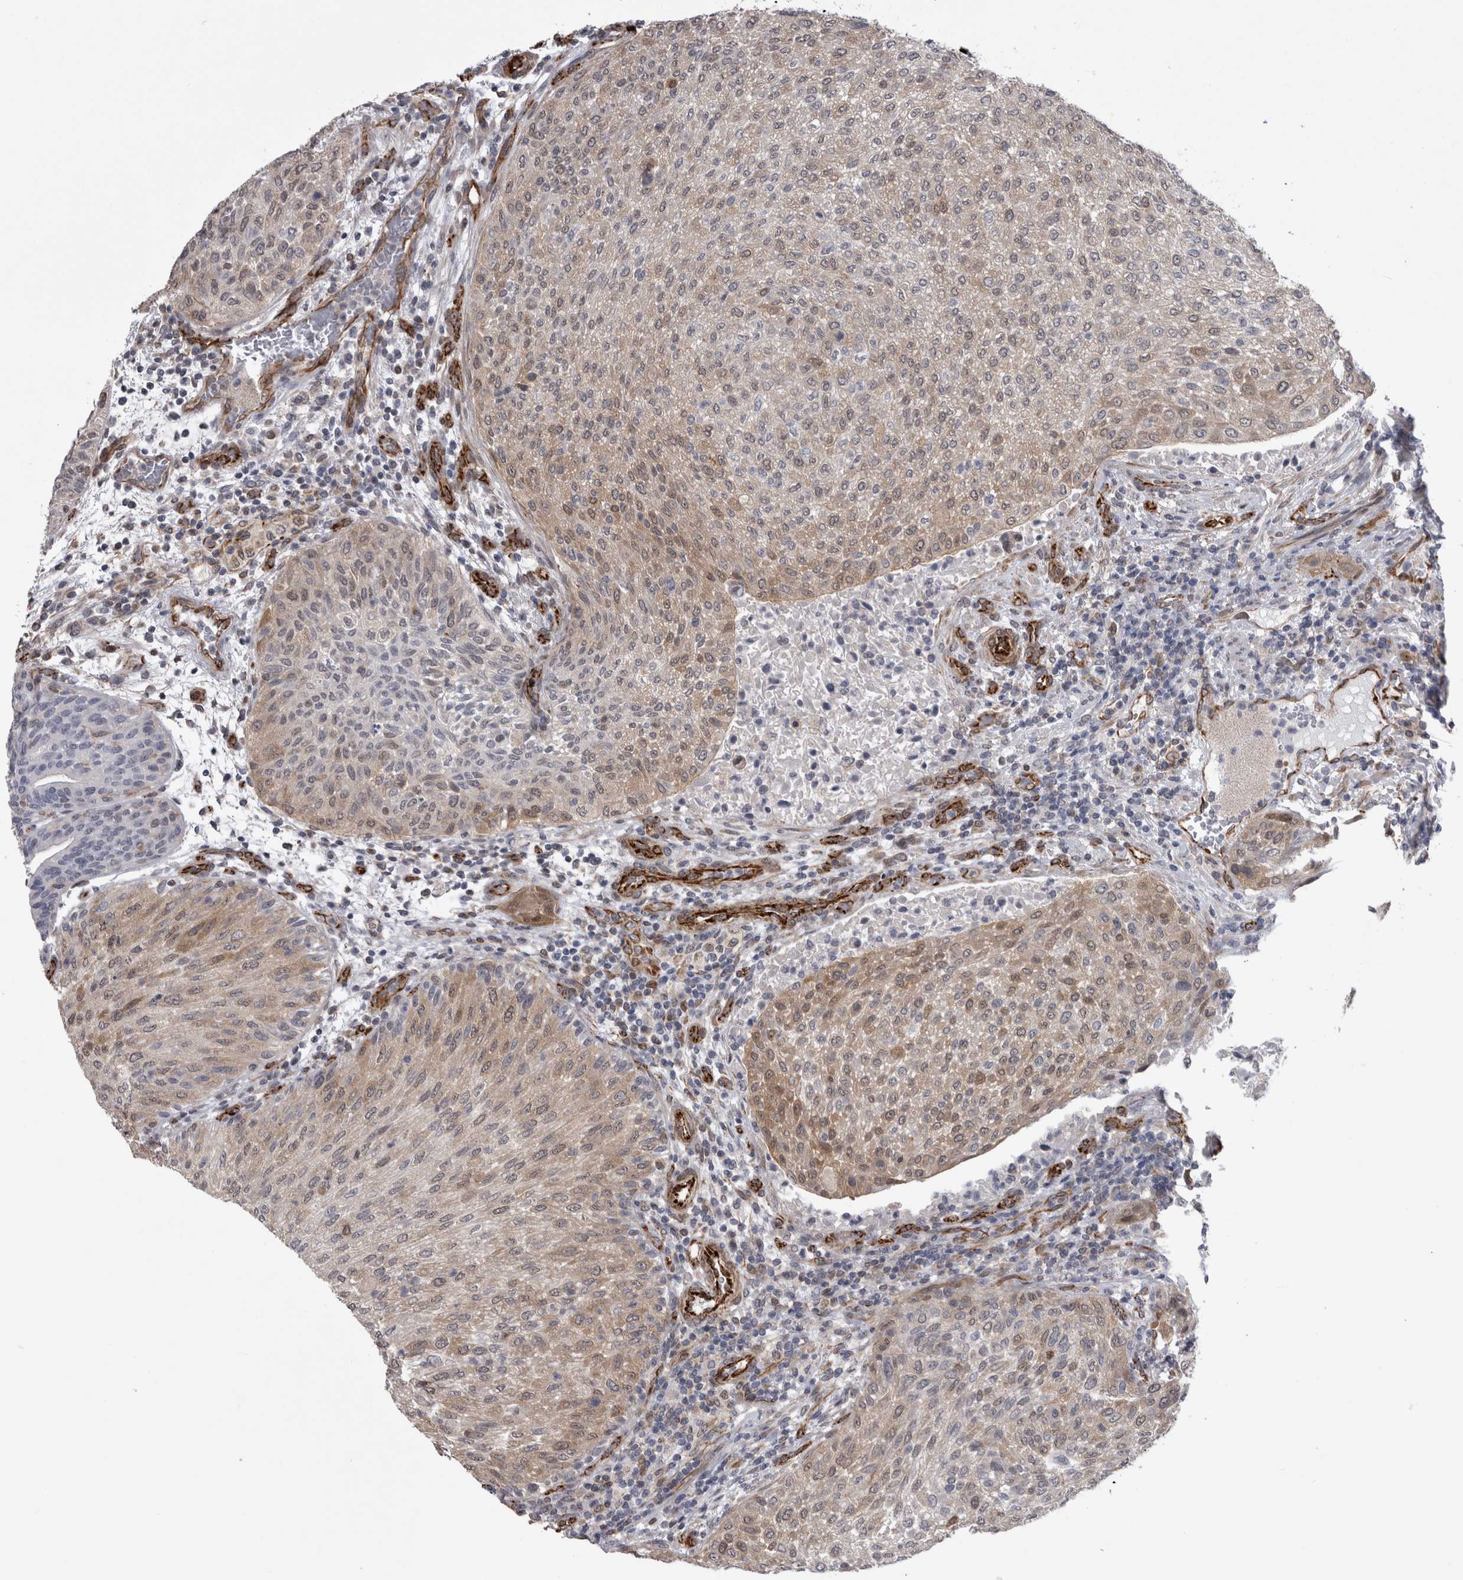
{"staining": {"intensity": "weak", "quantity": ">75%", "location": "cytoplasmic/membranous,nuclear"}, "tissue": "urothelial cancer", "cell_type": "Tumor cells", "image_type": "cancer", "snomed": [{"axis": "morphology", "description": "Urothelial carcinoma, Low grade"}, {"axis": "morphology", "description": "Urothelial carcinoma, High grade"}, {"axis": "topography", "description": "Urinary bladder"}], "caption": "A high-resolution image shows immunohistochemistry staining of low-grade urothelial carcinoma, which exhibits weak cytoplasmic/membranous and nuclear positivity in about >75% of tumor cells.", "gene": "ACOT7", "patient": {"sex": "male", "age": 35}}